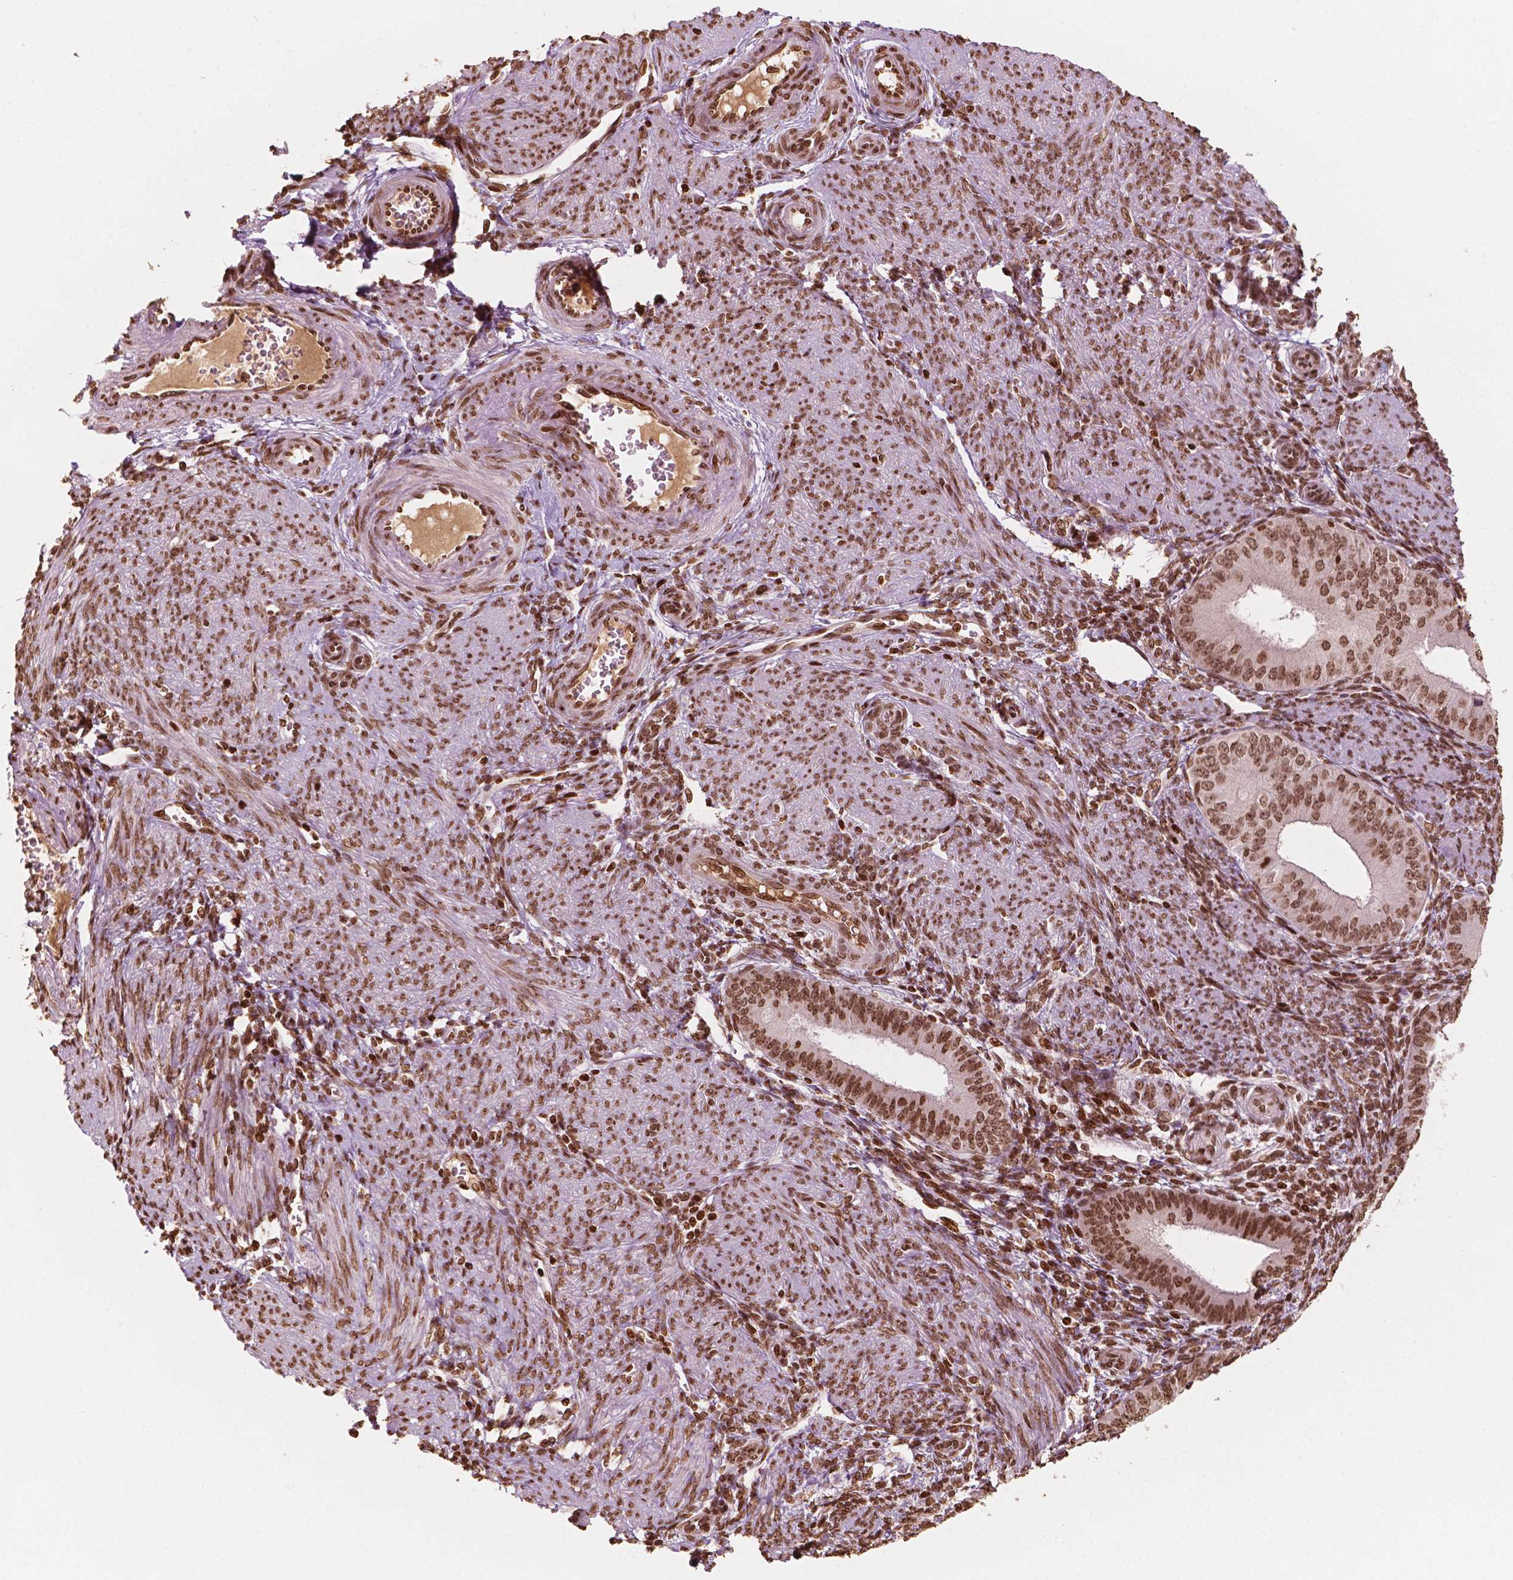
{"staining": {"intensity": "moderate", "quantity": ">75%", "location": "nuclear"}, "tissue": "endometrium", "cell_type": "Cells in endometrial stroma", "image_type": "normal", "snomed": [{"axis": "morphology", "description": "Normal tissue, NOS"}, {"axis": "topography", "description": "Endometrium"}], "caption": "Approximately >75% of cells in endometrial stroma in unremarkable human endometrium exhibit moderate nuclear protein positivity as visualized by brown immunohistochemical staining.", "gene": "H3C7", "patient": {"sex": "female", "age": 39}}